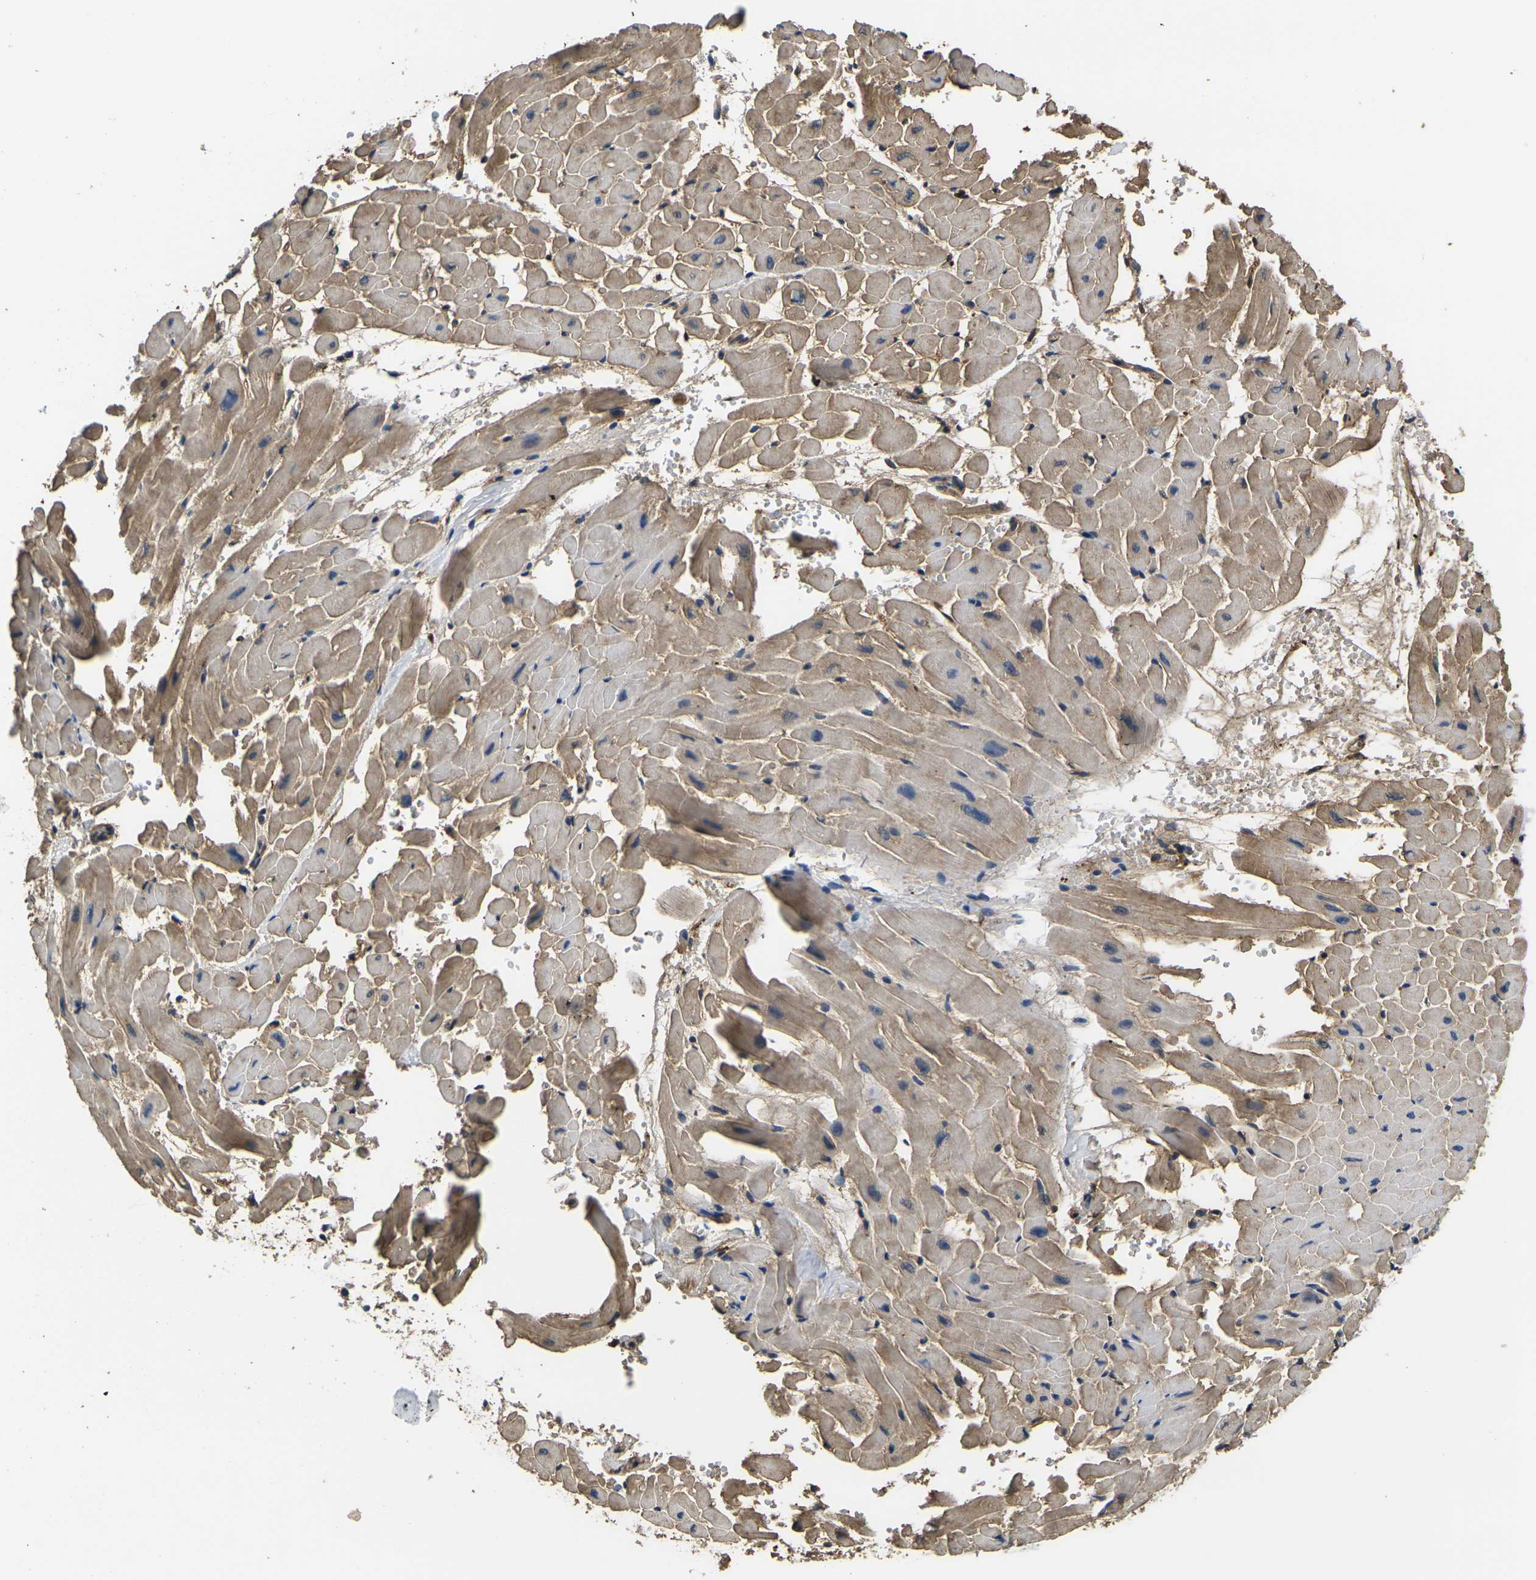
{"staining": {"intensity": "moderate", "quantity": ">75%", "location": "cytoplasmic/membranous"}, "tissue": "heart muscle", "cell_type": "Cardiomyocytes", "image_type": "normal", "snomed": [{"axis": "morphology", "description": "Normal tissue, NOS"}, {"axis": "topography", "description": "Heart"}], "caption": "Immunohistochemistry (IHC) histopathology image of benign heart muscle: heart muscle stained using immunohistochemistry (IHC) reveals medium levels of moderate protein expression localized specifically in the cytoplasmic/membranous of cardiomyocytes, appearing as a cytoplasmic/membranous brown color.", "gene": "HSPG2", "patient": {"sex": "male", "age": 45}}